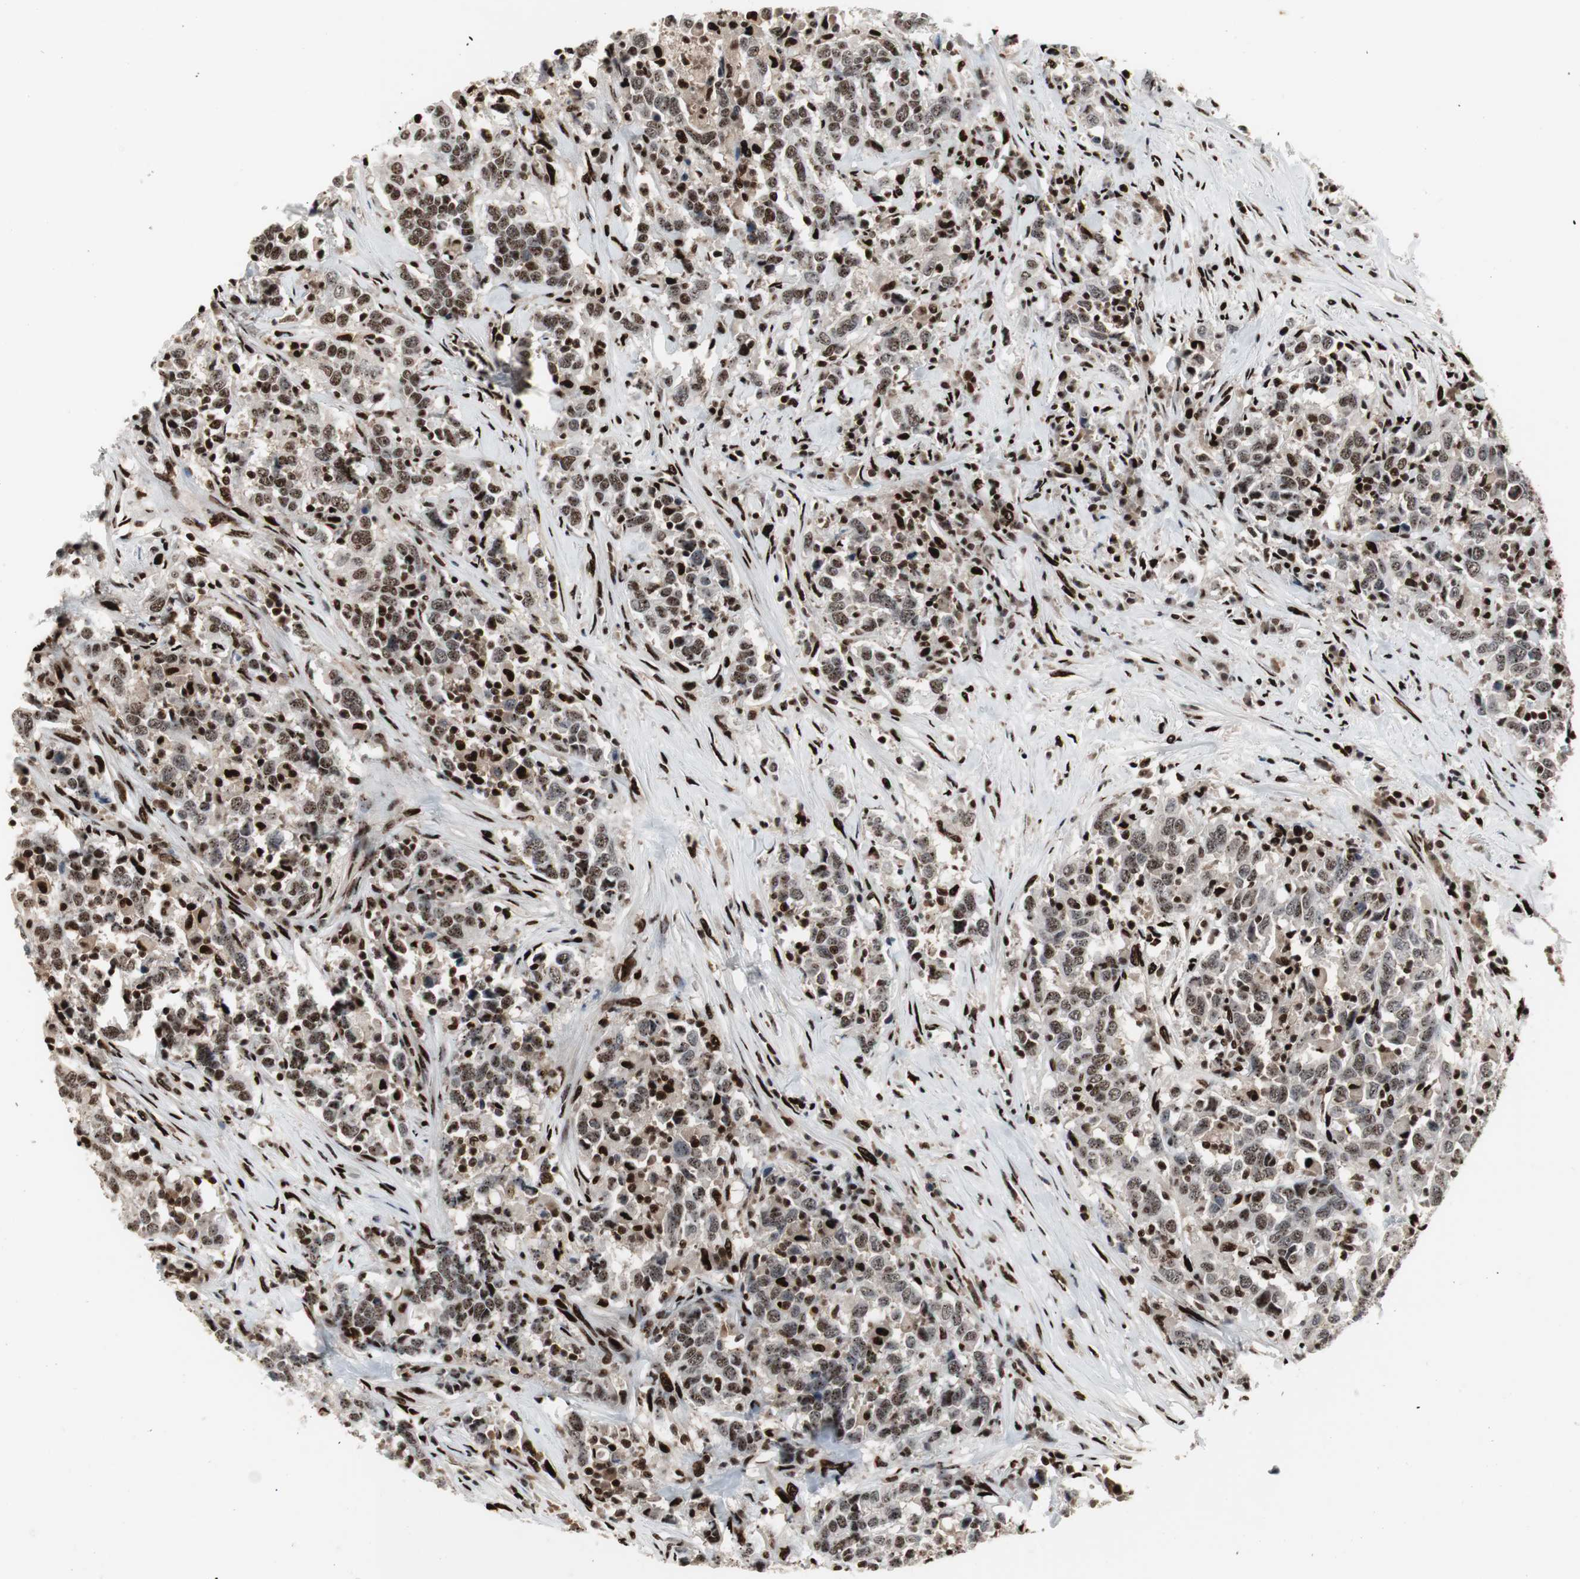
{"staining": {"intensity": "strong", "quantity": "25%-75%", "location": "nuclear"}, "tissue": "urothelial cancer", "cell_type": "Tumor cells", "image_type": "cancer", "snomed": [{"axis": "morphology", "description": "Urothelial carcinoma, High grade"}, {"axis": "topography", "description": "Urinary bladder"}], "caption": "An immunohistochemistry (IHC) histopathology image of neoplastic tissue is shown. Protein staining in brown labels strong nuclear positivity in urothelial cancer within tumor cells.", "gene": "GRK2", "patient": {"sex": "male", "age": 61}}